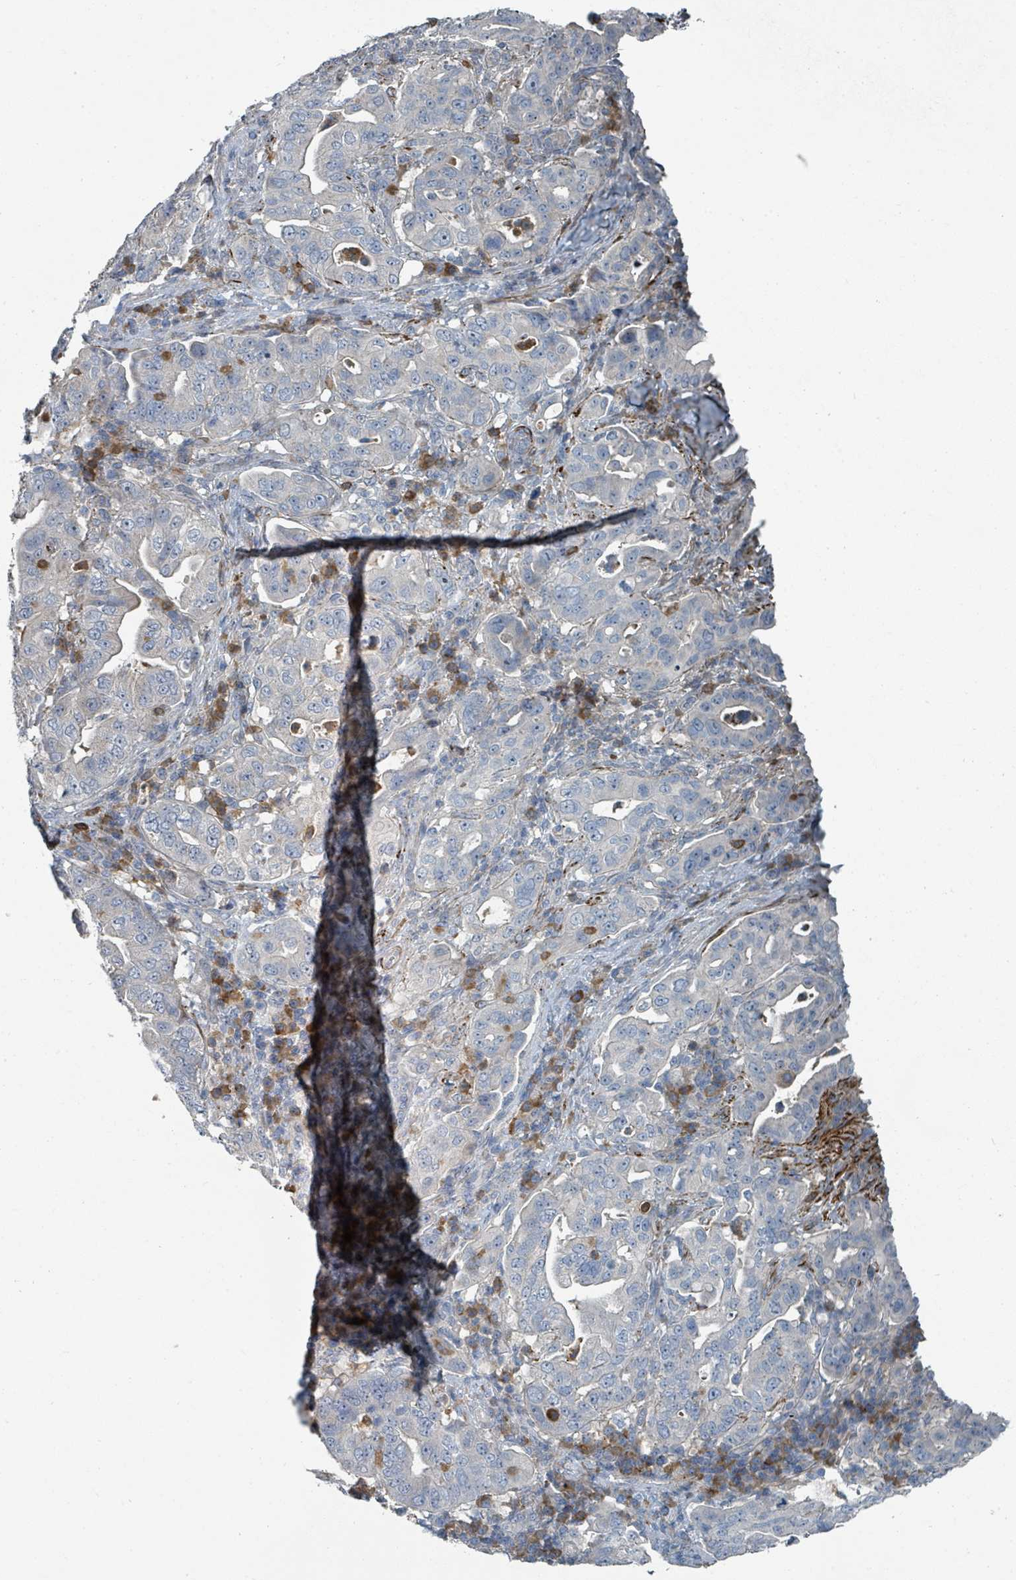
{"staining": {"intensity": "negative", "quantity": "none", "location": "none"}, "tissue": "pancreatic cancer", "cell_type": "Tumor cells", "image_type": "cancer", "snomed": [{"axis": "morphology", "description": "Normal tissue, NOS"}, {"axis": "morphology", "description": "Adenocarcinoma, NOS"}, {"axis": "topography", "description": "Lymph node"}, {"axis": "topography", "description": "Pancreas"}], "caption": "DAB immunohistochemical staining of pancreatic cancer (adenocarcinoma) demonstrates no significant positivity in tumor cells.", "gene": "SLC44A5", "patient": {"sex": "female", "age": 67}}